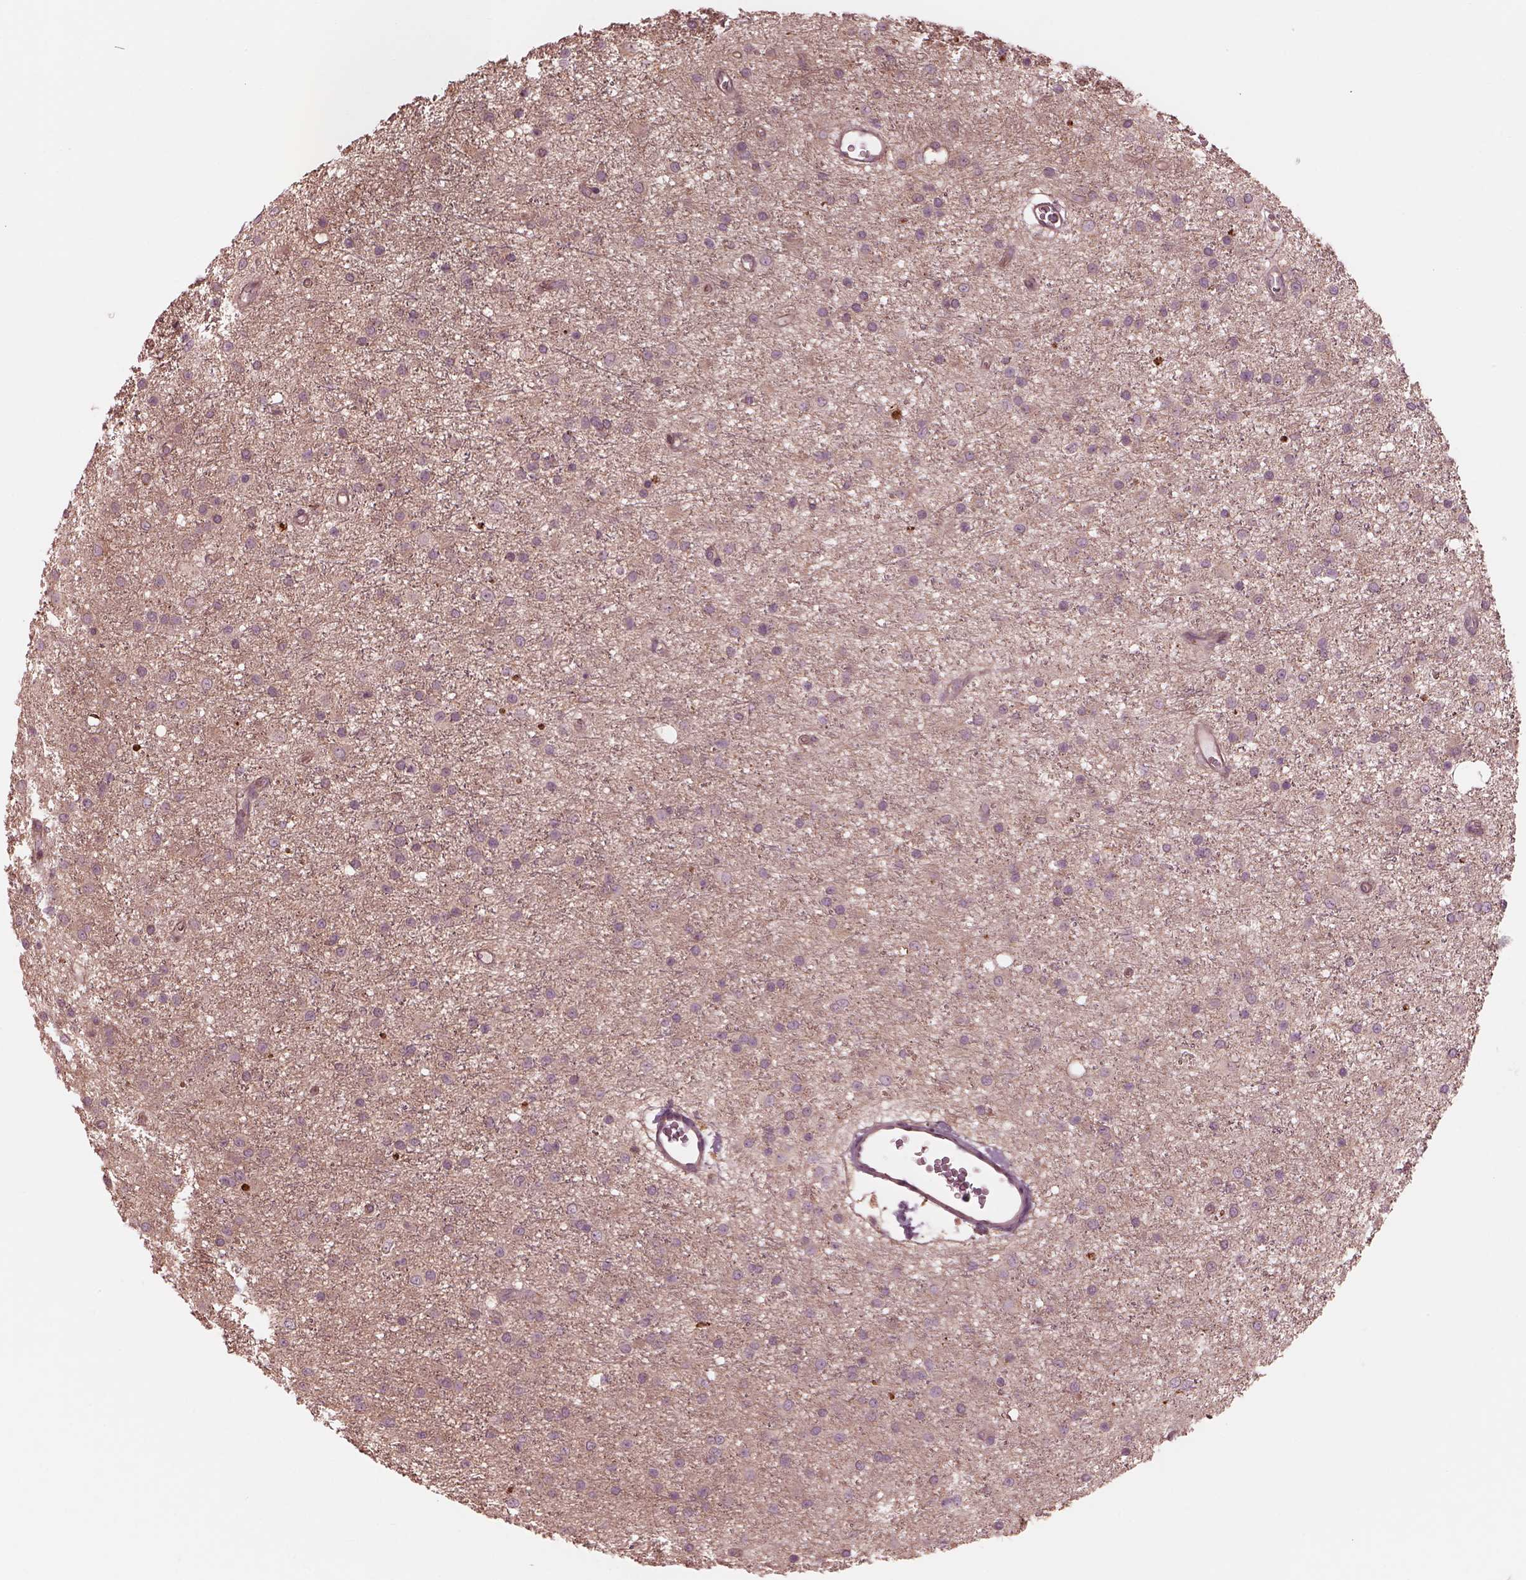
{"staining": {"intensity": "weak", "quantity": ">75%", "location": "cytoplasmic/membranous"}, "tissue": "glioma", "cell_type": "Tumor cells", "image_type": "cancer", "snomed": [{"axis": "morphology", "description": "Glioma, malignant, Low grade"}, {"axis": "topography", "description": "Brain"}], "caption": "This micrograph displays immunohistochemistry (IHC) staining of human malignant low-grade glioma, with low weak cytoplasmic/membranous positivity in about >75% of tumor cells.", "gene": "STK33", "patient": {"sex": "male", "age": 27}}